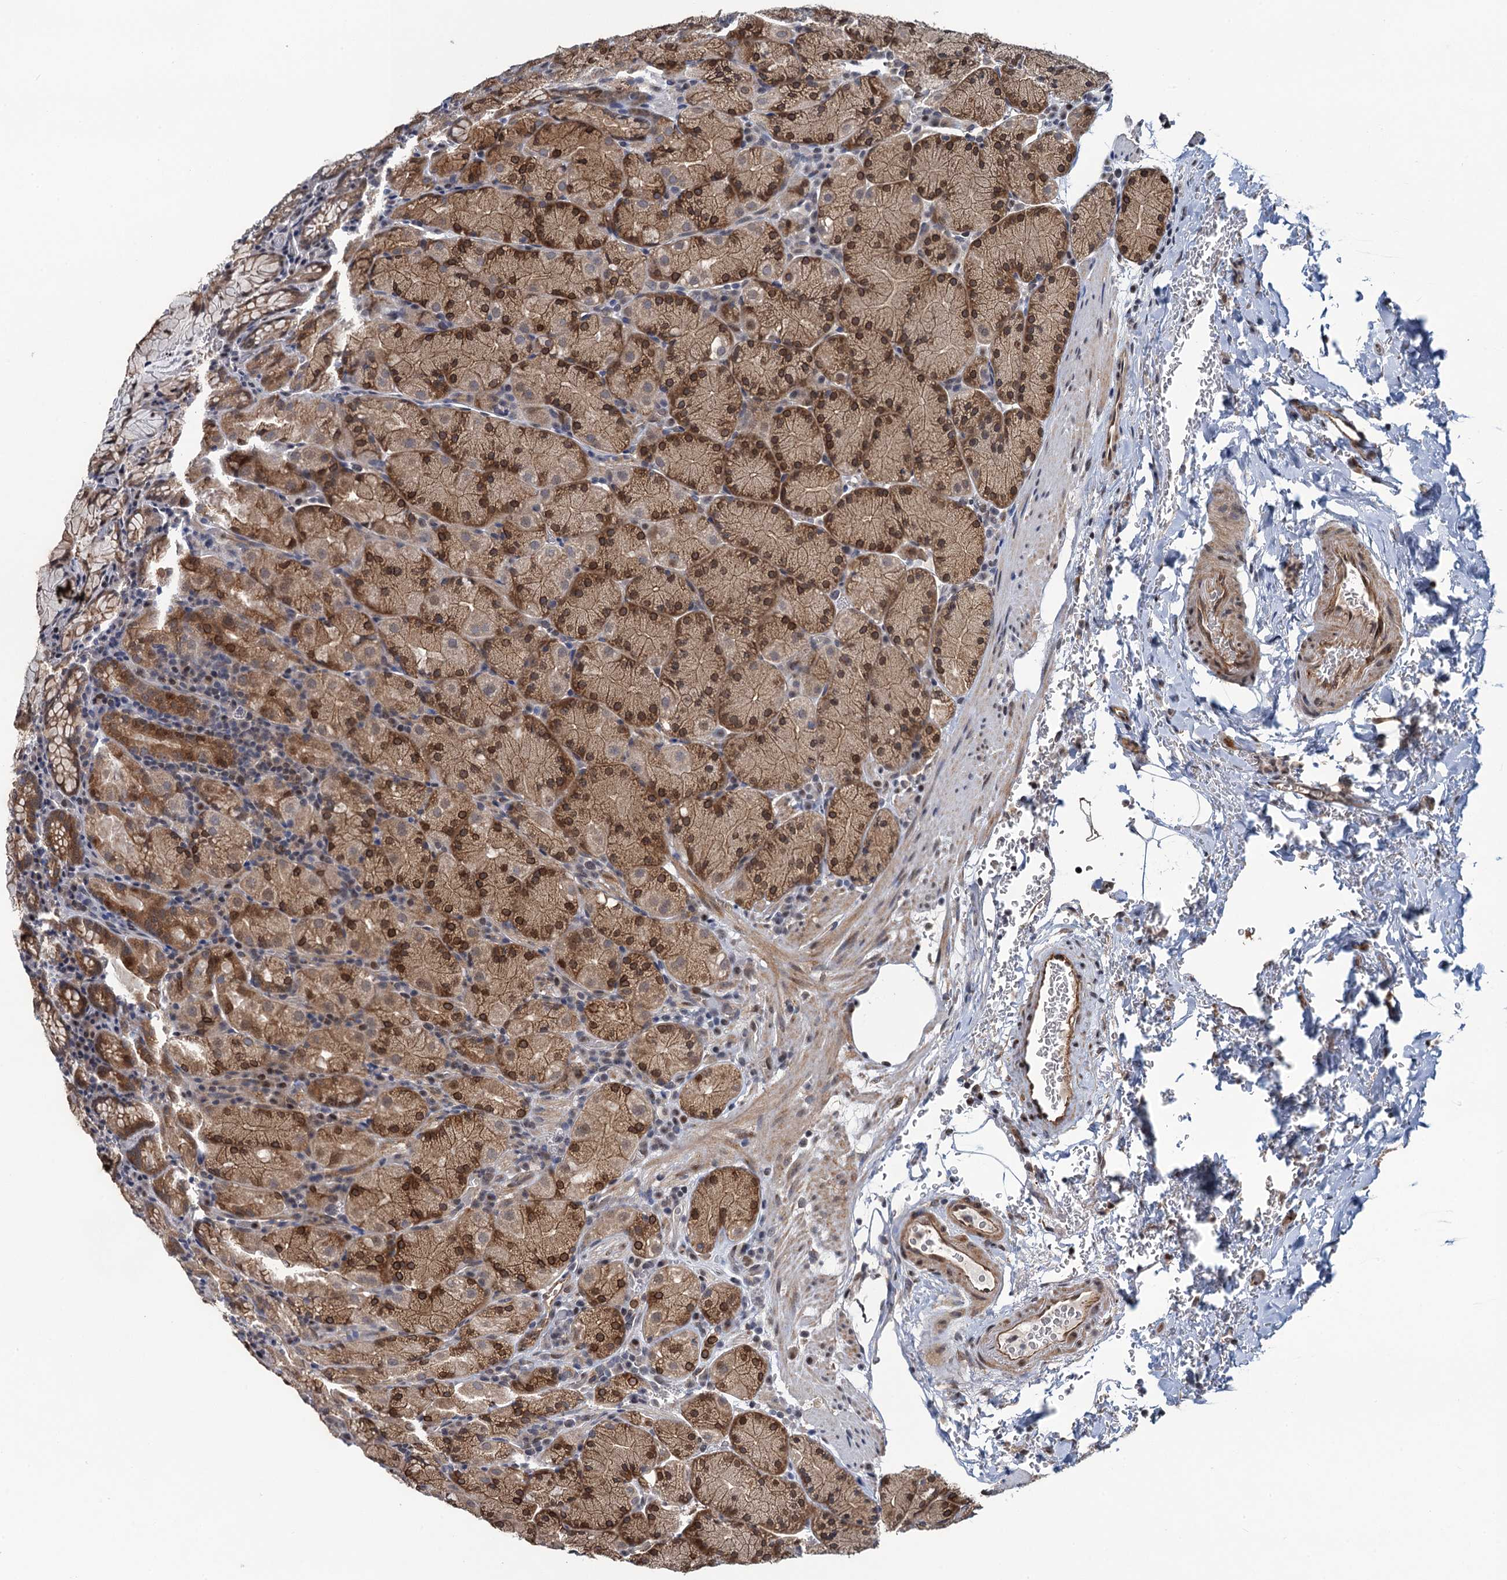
{"staining": {"intensity": "strong", "quantity": ">75%", "location": "cytoplasmic/membranous,nuclear"}, "tissue": "stomach", "cell_type": "Glandular cells", "image_type": "normal", "snomed": [{"axis": "morphology", "description": "Normal tissue, NOS"}, {"axis": "topography", "description": "Stomach, upper"}, {"axis": "topography", "description": "Stomach, lower"}], "caption": "The immunohistochemical stain shows strong cytoplasmic/membranous,nuclear staining in glandular cells of unremarkable stomach. Immunohistochemistry (ihc) stains the protein of interest in brown and the nuclei are stained blue.", "gene": "EVX2", "patient": {"sex": "male", "age": 80}}